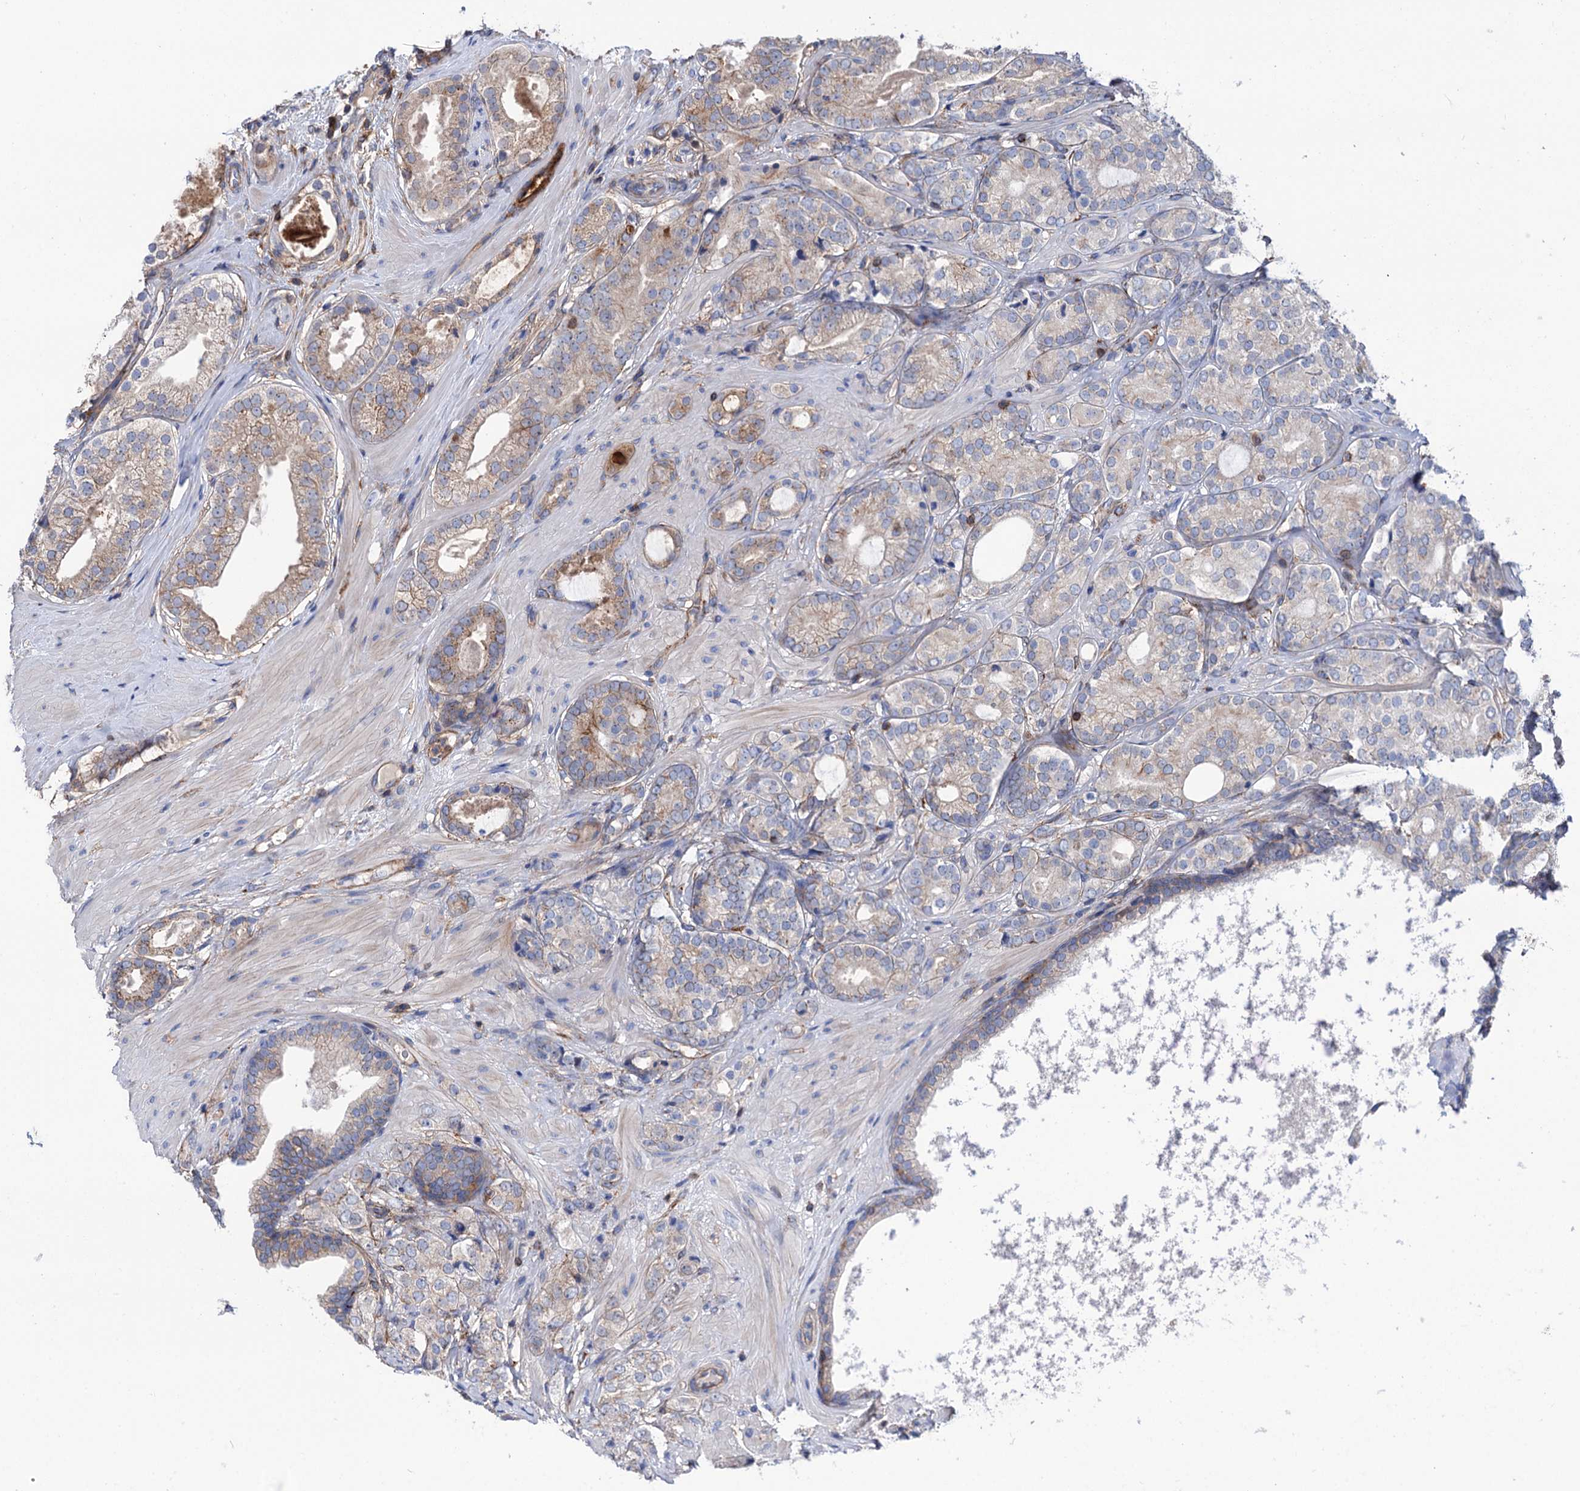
{"staining": {"intensity": "weak", "quantity": "25%-75%", "location": "cytoplasmic/membranous"}, "tissue": "prostate cancer", "cell_type": "Tumor cells", "image_type": "cancer", "snomed": [{"axis": "morphology", "description": "Adenocarcinoma, High grade"}, {"axis": "topography", "description": "Prostate"}], "caption": "Prostate cancer was stained to show a protein in brown. There is low levels of weak cytoplasmic/membranous positivity in about 25%-75% of tumor cells.", "gene": "DEF6", "patient": {"sex": "male", "age": 60}}